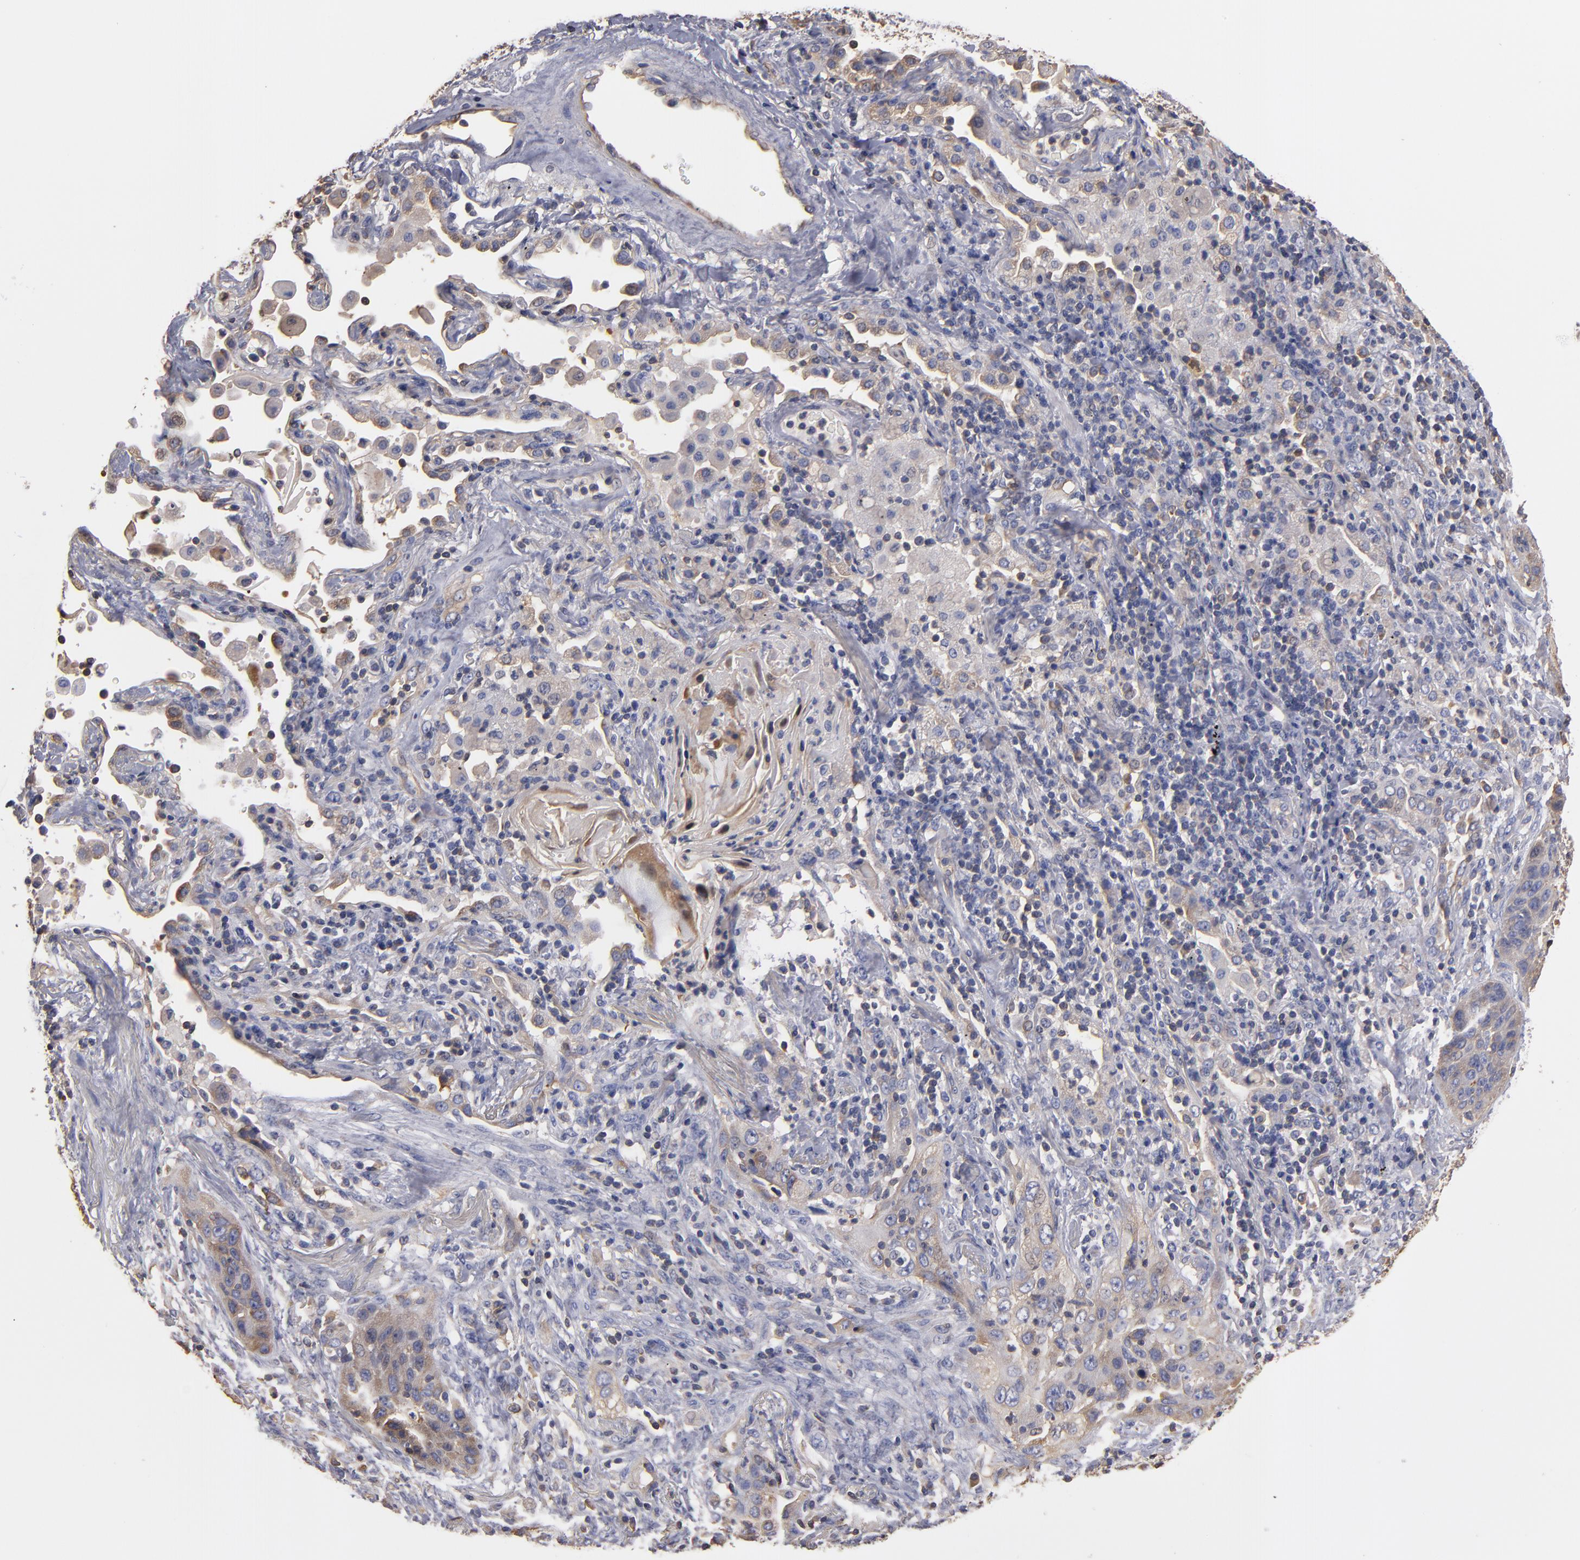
{"staining": {"intensity": "weak", "quantity": "25%-75%", "location": "cytoplasmic/membranous"}, "tissue": "lung cancer", "cell_type": "Tumor cells", "image_type": "cancer", "snomed": [{"axis": "morphology", "description": "Squamous cell carcinoma, NOS"}, {"axis": "topography", "description": "Lung"}], "caption": "Protein staining by IHC reveals weak cytoplasmic/membranous expression in about 25%-75% of tumor cells in lung squamous cell carcinoma.", "gene": "ESYT2", "patient": {"sex": "female", "age": 67}}